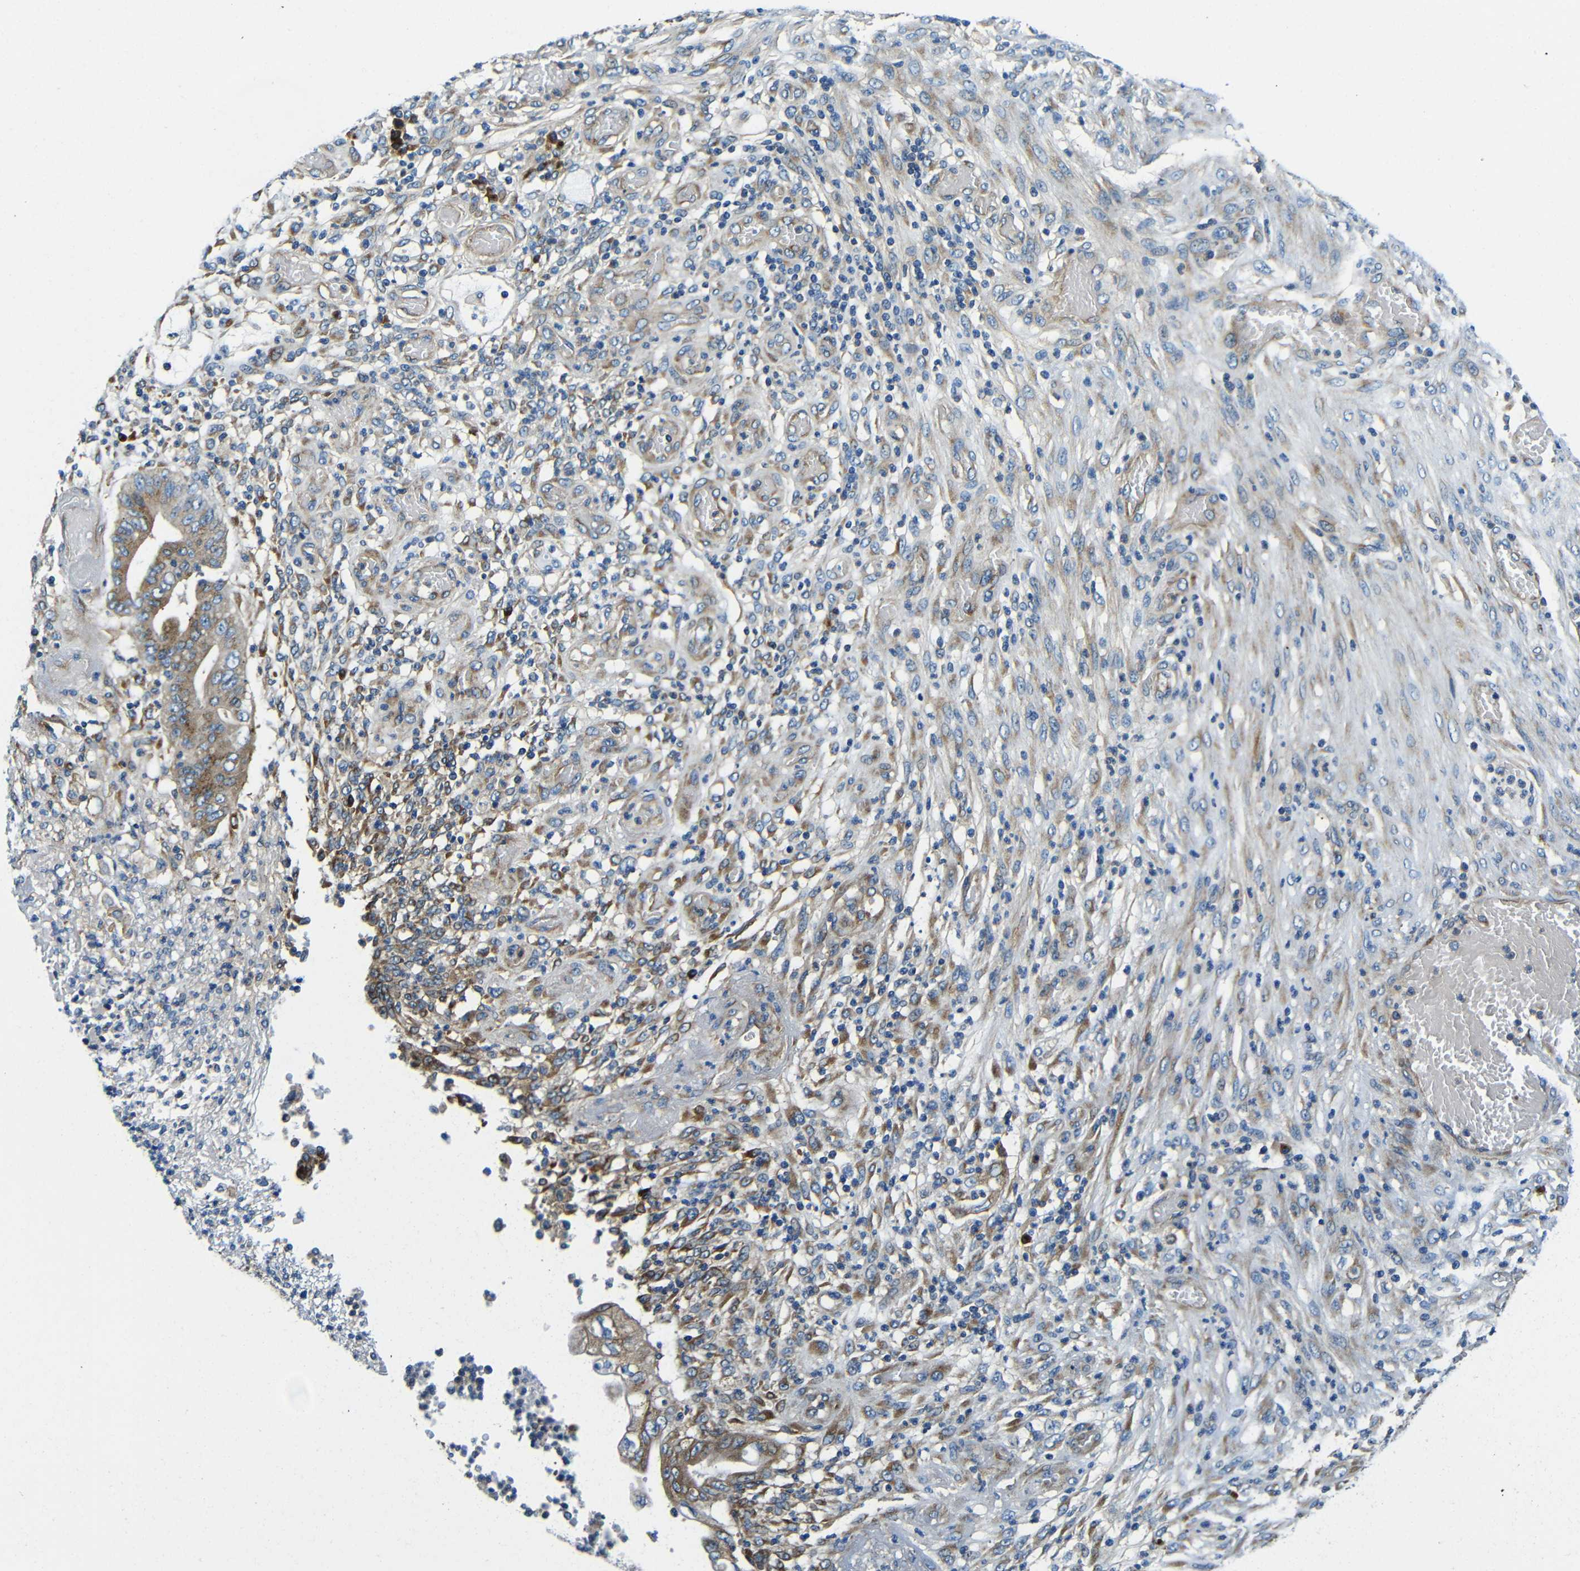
{"staining": {"intensity": "weak", "quantity": "25%-75%", "location": "cytoplasmic/membranous"}, "tissue": "stomach cancer", "cell_type": "Tumor cells", "image_type": "cancer", "snomed": [{"axis": "morphology", "description": "Adenocarcinoma, NOS"}, {"axis": "topography", "description": "Stomach"}], "caption": "Stomach cancer (adenocarcinoma) stained with DAB immunohistochemistry (IHC) shows low levels of weak cytoplasmic/membranous expression in approximately 25%-75% of tumor cells.", "gene": "USO1", "patient": {"sex": "female", "age": 73}}